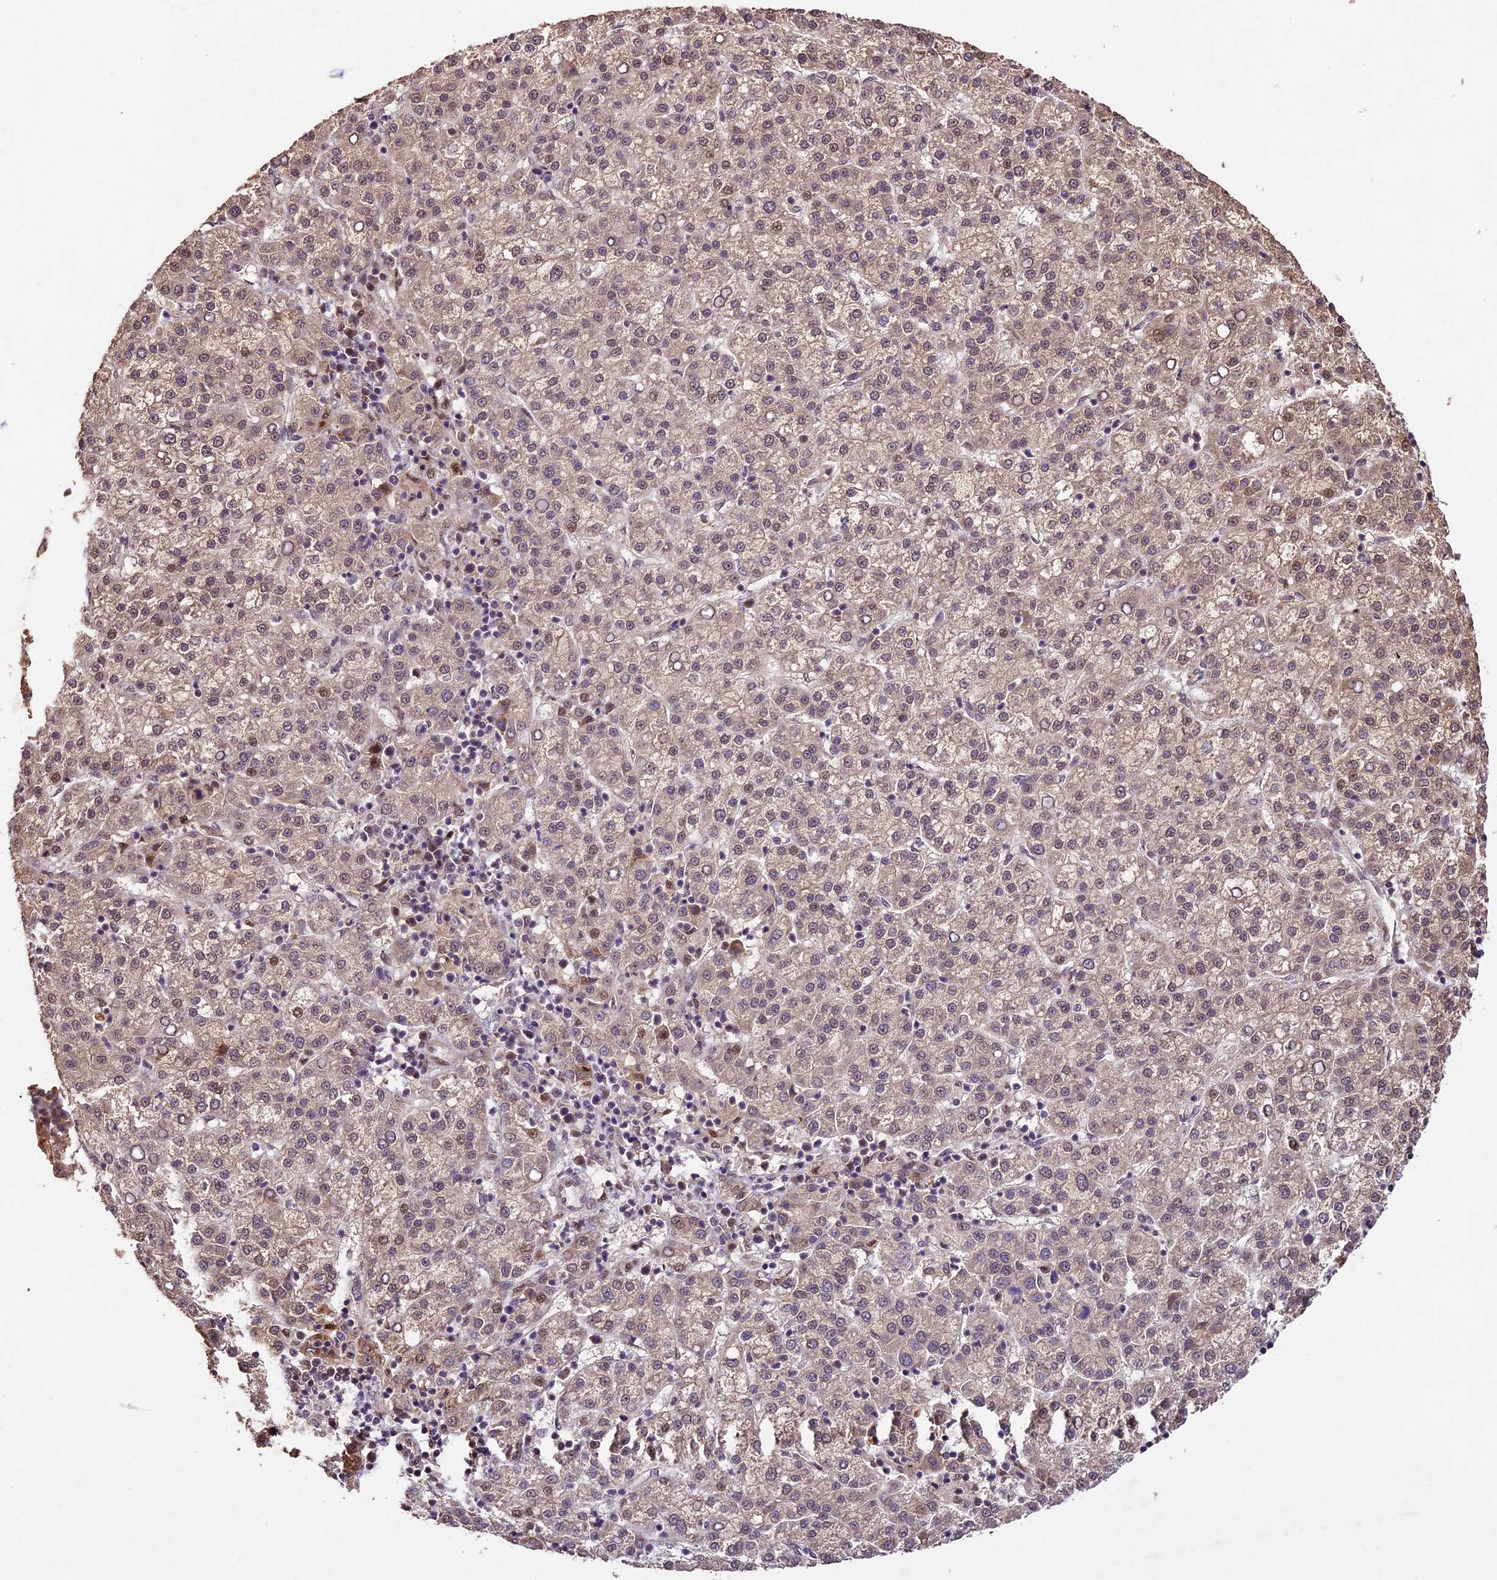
{"staining": {"intensity": "weak", "quantity": ">75%", "location": "cytoplasmic/membranous,nuclear"}, "tissue": "liver cancer", "cell_type": "Tumor cells", "image_type": "cancer", "snomed": [{"axis": "morphology", "description": "Carcinoma, Hepatocellular, NOS"}, {"axis": "topography", "description": "Liver"}], "caption": "DAB (3,3'-diaminobenzidine) immunohistochemical staining of human liver cancer reveals weak cytoplasmic/membranous and nuclear protein staining in about >75% of tumor cells.", "gene": "CDKN2AIP", "patient": {"sex": "female", "age": 58}}